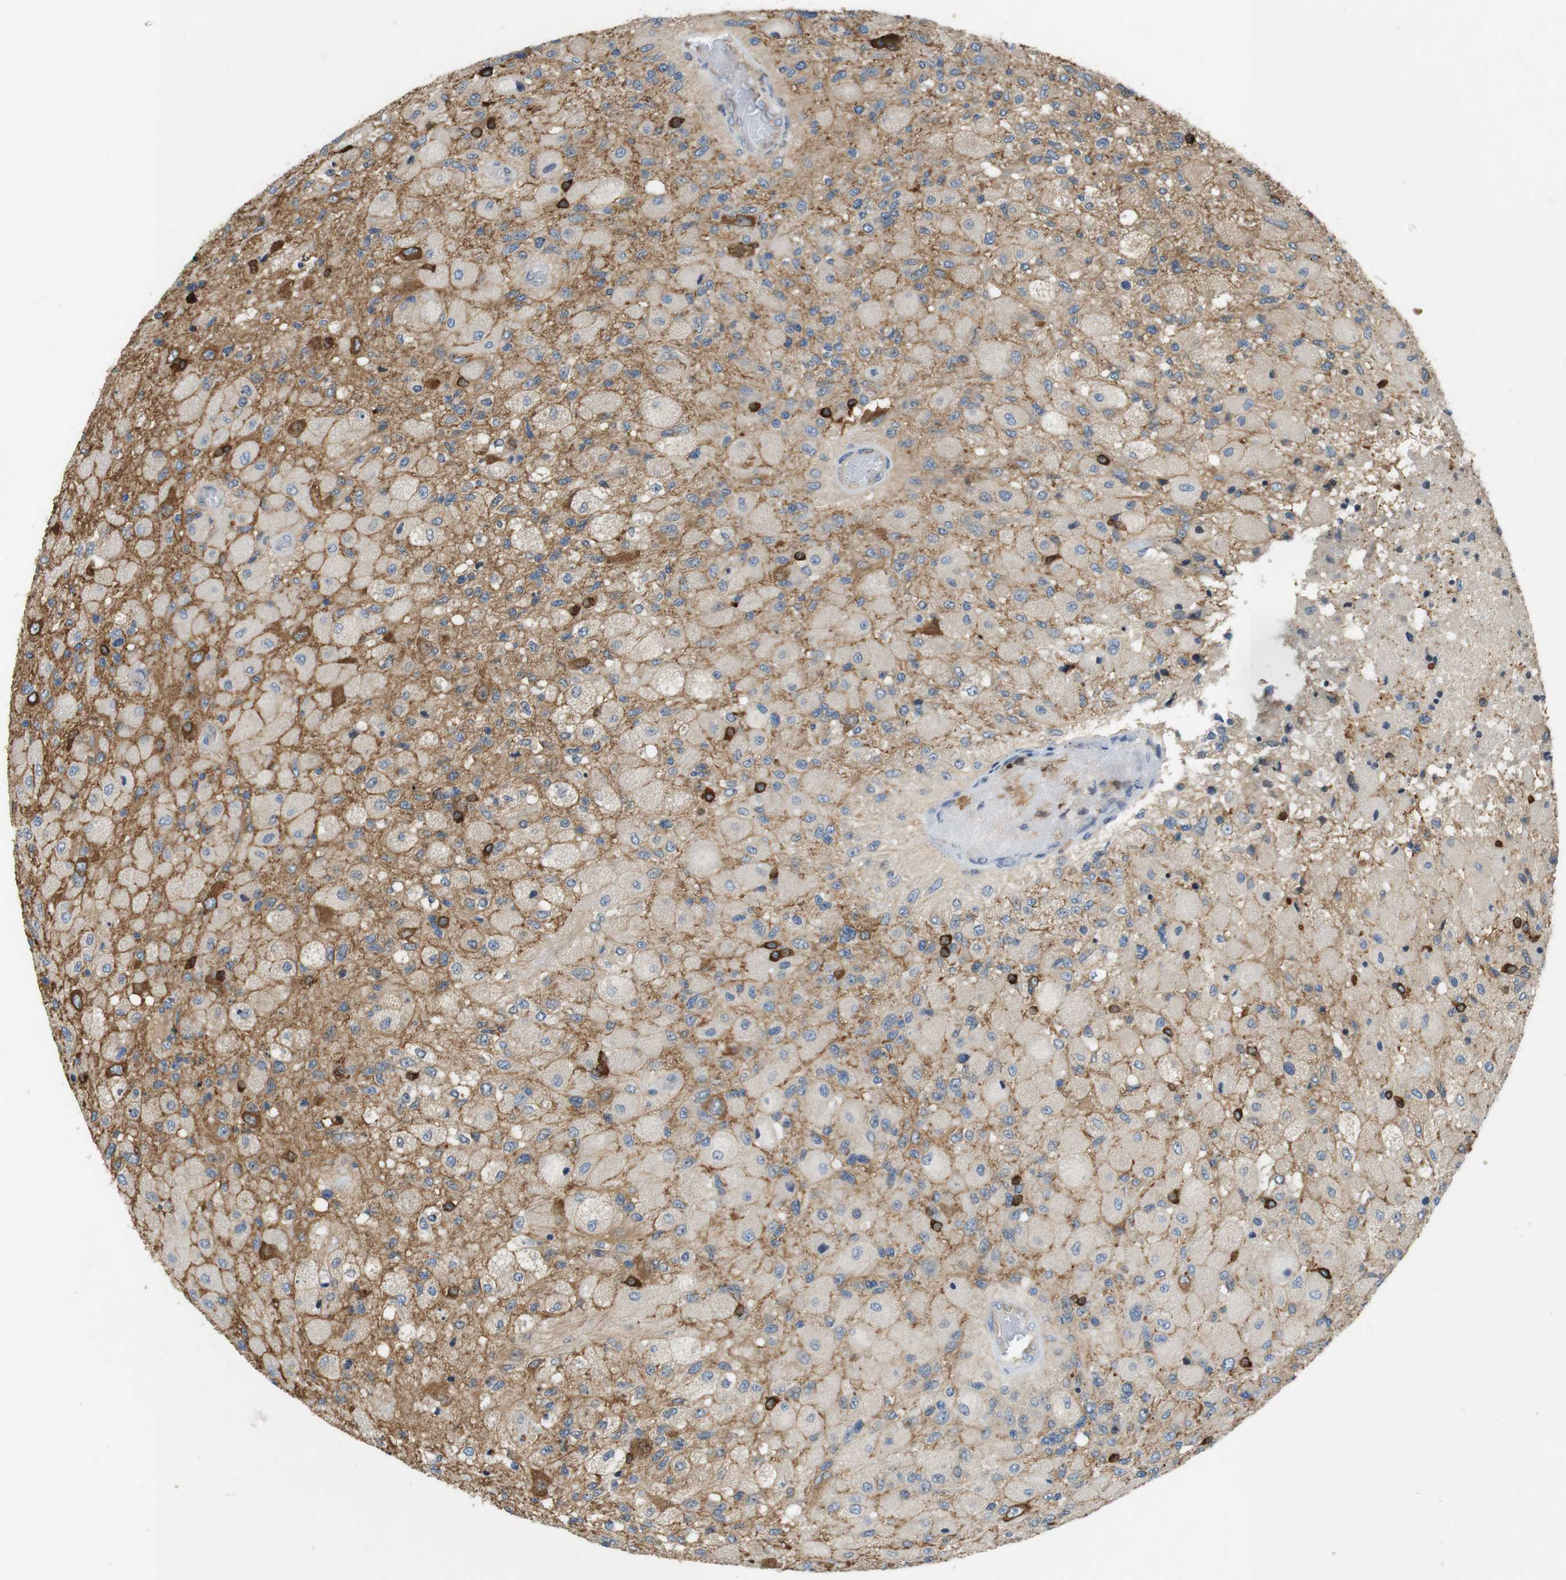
{"staining": {"intensity": "weak", "quantity": ">75%", "location": "cytoplasmic/membranous"}, "tissue": "glioma", "cell_type": "Tumor cells", "image_type": "cancer", "snomed": [{"axis": "morphology", "description": "Normal tissue, NOS"}, {"axis": "morphology", "description": "Glioma, malignant, High grade"}, {"axis": "topography", "description": "Cerebral cortex"}], "caption": "IHC histopathology image of glioma stained for a protein (brown), which shows low levels of weak cytoplasmic/membranous positivity in approximately >75% of tumor cells.", "gene": "PCDH10", "patient": {"sex": "male", "age": 77}}